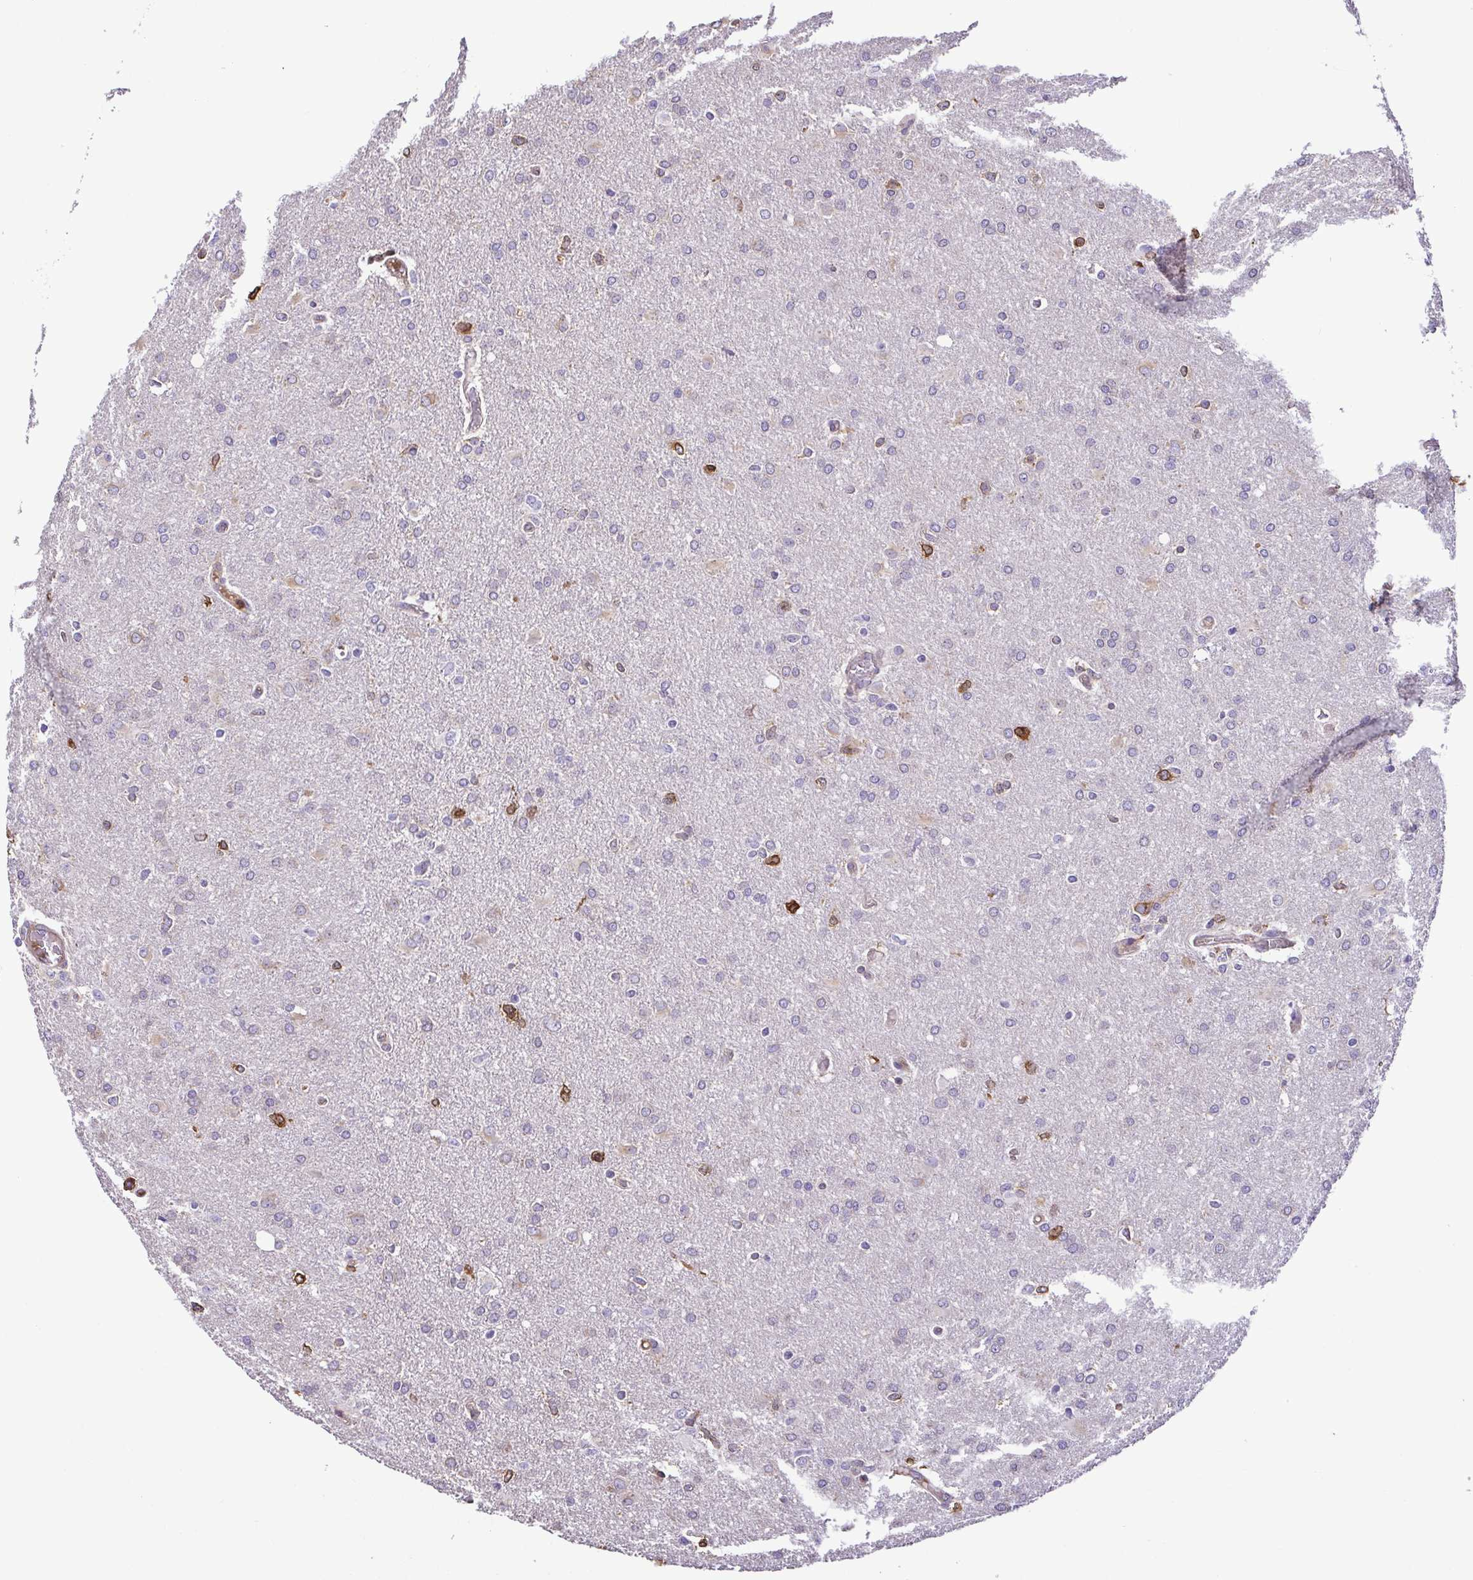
{"staining": {"intensity": "negative", "quantity": "none", "location": "none"}, "tissue": "glioma", "cell_type": "Tumor cells", "image_type": "cancer", "snomed": [{"axis": "morphology", "description": "Glioma, malignant, High grade"}, {"axis": "topography", "description": "Brain"}], "caption": "Histopathology image shows no significant protein positivity in tumor cells of glioma.", "gene": "MYL10", "patient": {"sex": "male", "age": 68}}